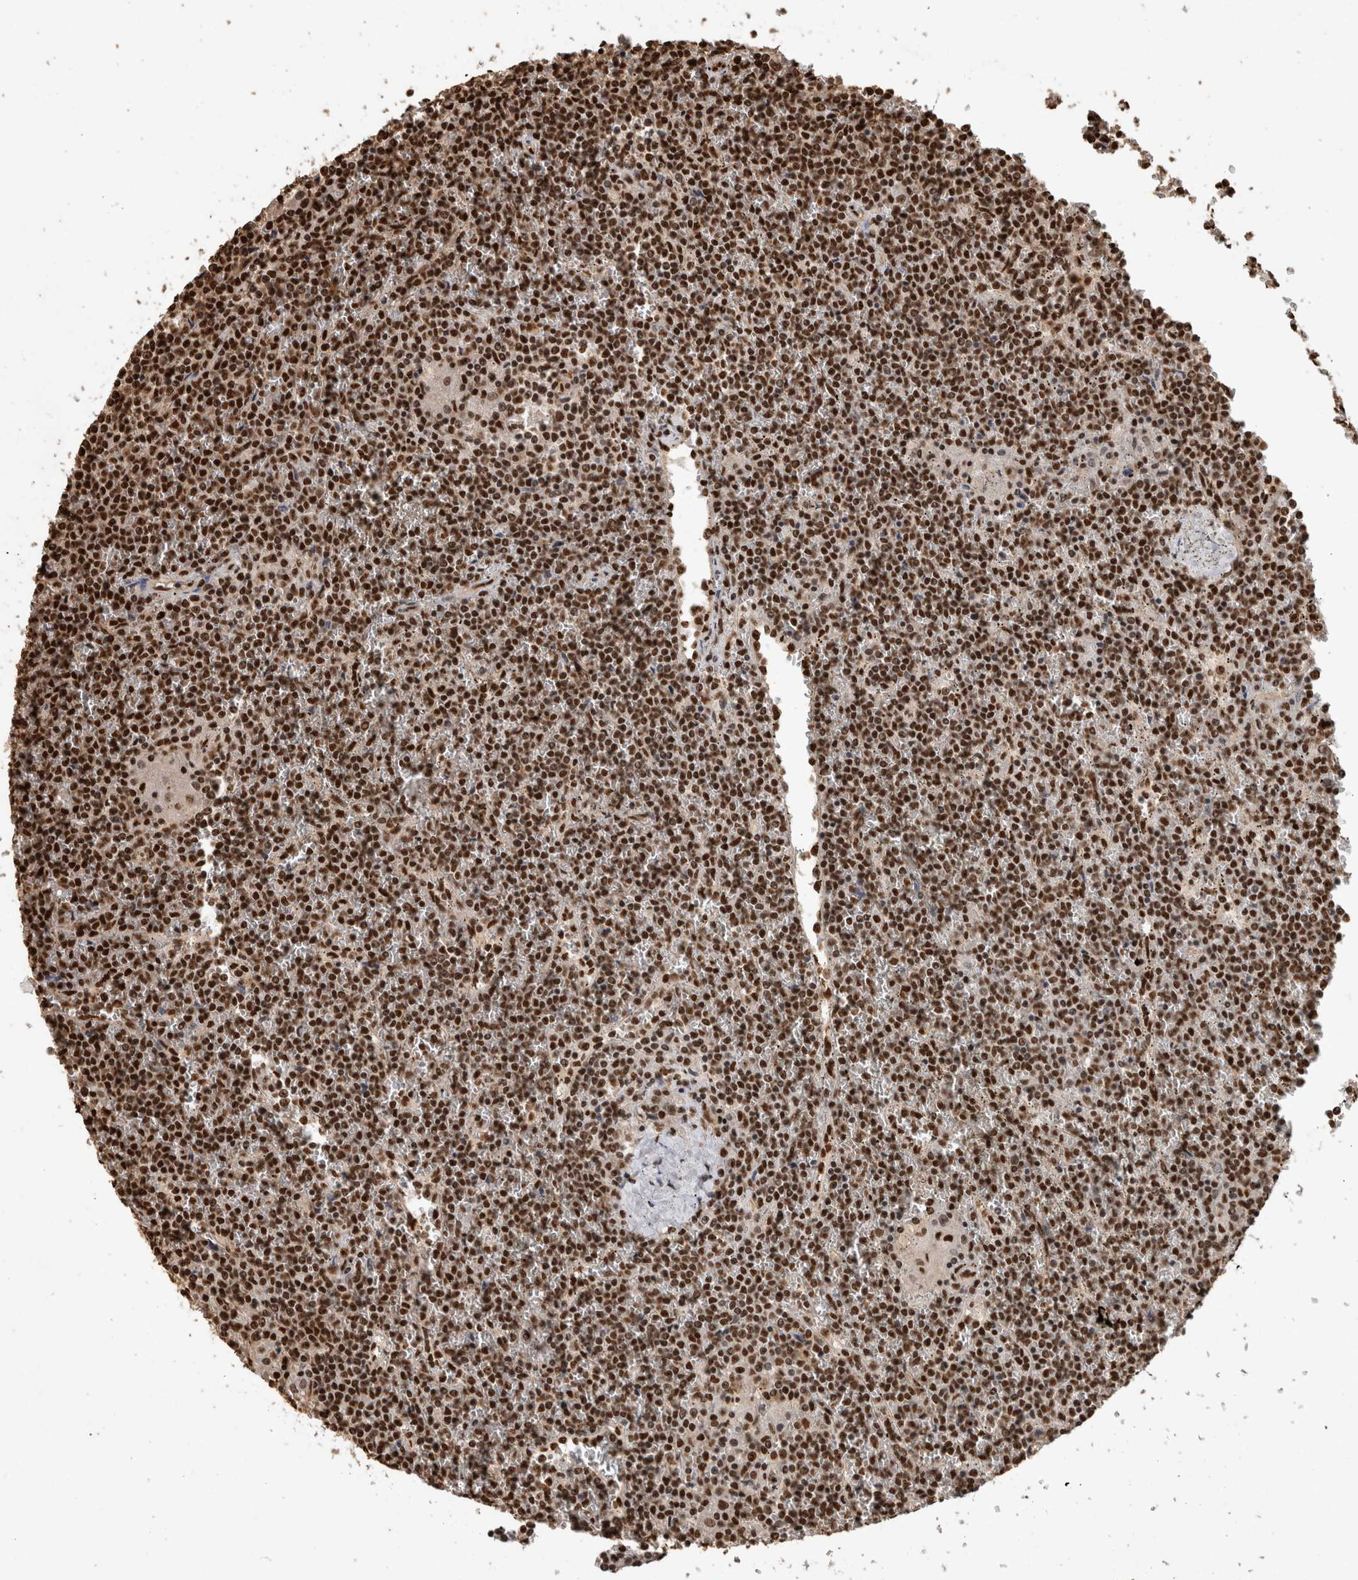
{"staining": {"intensity": "strong", "quantity": ">75%", "location": "nuclear"}, "tissue": "lymphoma", "cell_type": "Tumor cells", "image_type": "cancer", "snomed": [{"axis": "morphology", "description": "Malignant lymphoma, non-Hodgkin's type, Low grade"}, {"axis": "topography", "description": "Spleen"}], "caption": "This is an image of immunohistochemistry (IHC) staining of low-grade malignant lymphoma, non-Hodgkin's type, which shows strong staining in the nuclear of tumor cells.", "gene": "RAD50", "patient": {"sex": "female", "age": 19}}